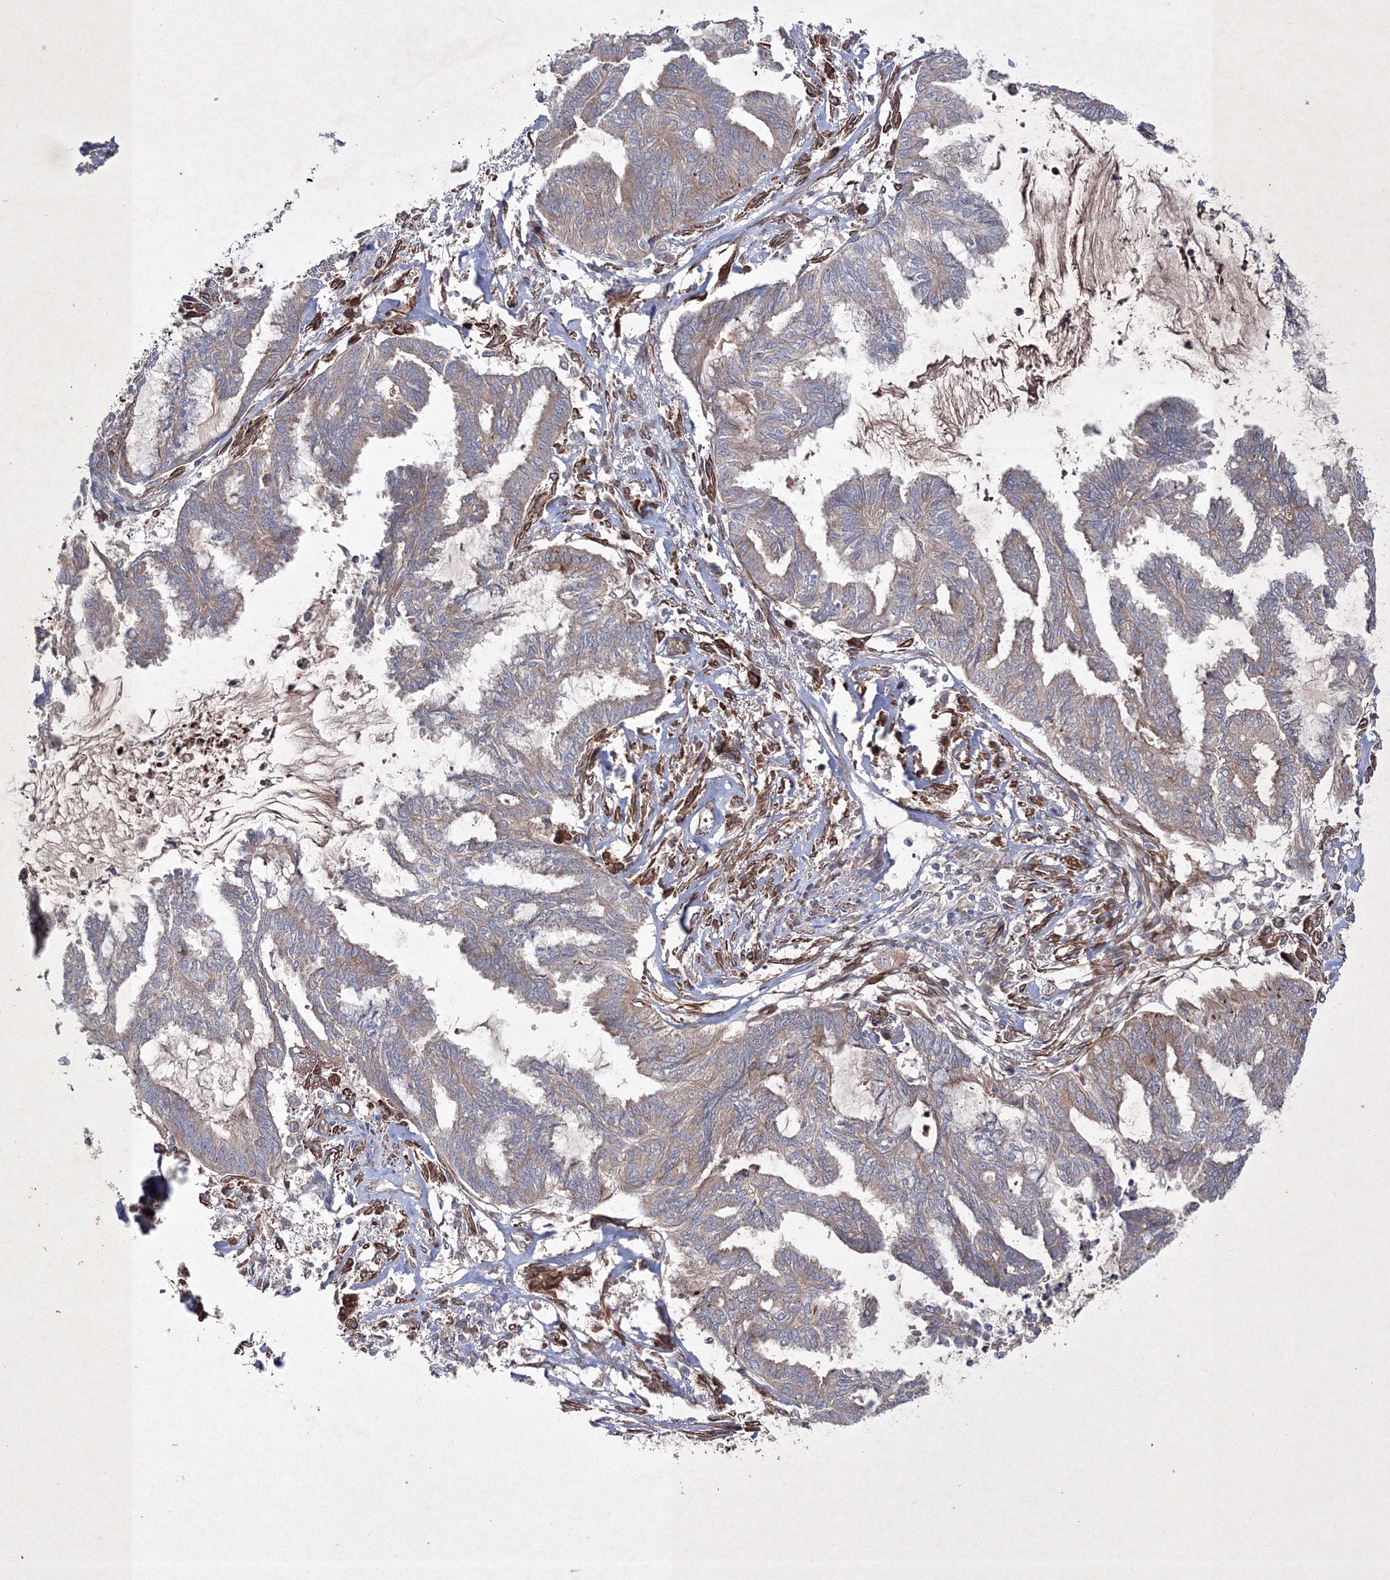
{"staining": {"intensity": "weak", "quantity": ">75%", "location": "cytoplasmic/membranous"}, "tissue": "endometrial cancer", "cell_type": "Tumor cells", "image_type": "cancer", "snomed": [{"axis": "morphology", "description": "Adenocarcinoma, NOS"}, {"axis": "topography", "description": "Endometrium"}], "caption": "Tumor cells exhibit low levels of weak cytoplasmic/membranous expression in approximately >75% of cells in endometrial cancer (adenocarcinoma).", "gene": "GFM1", "patient": {"sex": "female", "age": 86}}